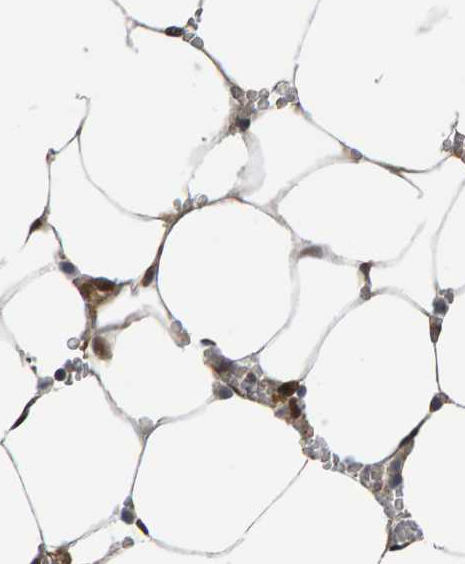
{"staining": {"intensity": "moderate", "quantity": "<25%", "location": "cytoplasmic/membranous"}, "tissue": "bone marrow", "cell_type": "Hematopoietic cells", "image_type": "normal", "snomed": [{"axis": "morphology", "description": "Normal tissue, NOS"}, {"axis": "topography", "description": "Bone marrow"}], "caption": "Bone marrow stained with DAB (3,3'-diaminobenzidine) IHC reveals low levels of moderate cytoplasmic/membranous staining in about <25% of hematopoietic cells.", "gene": "COASY", "patient": {"sex": "male", "age": 70}}